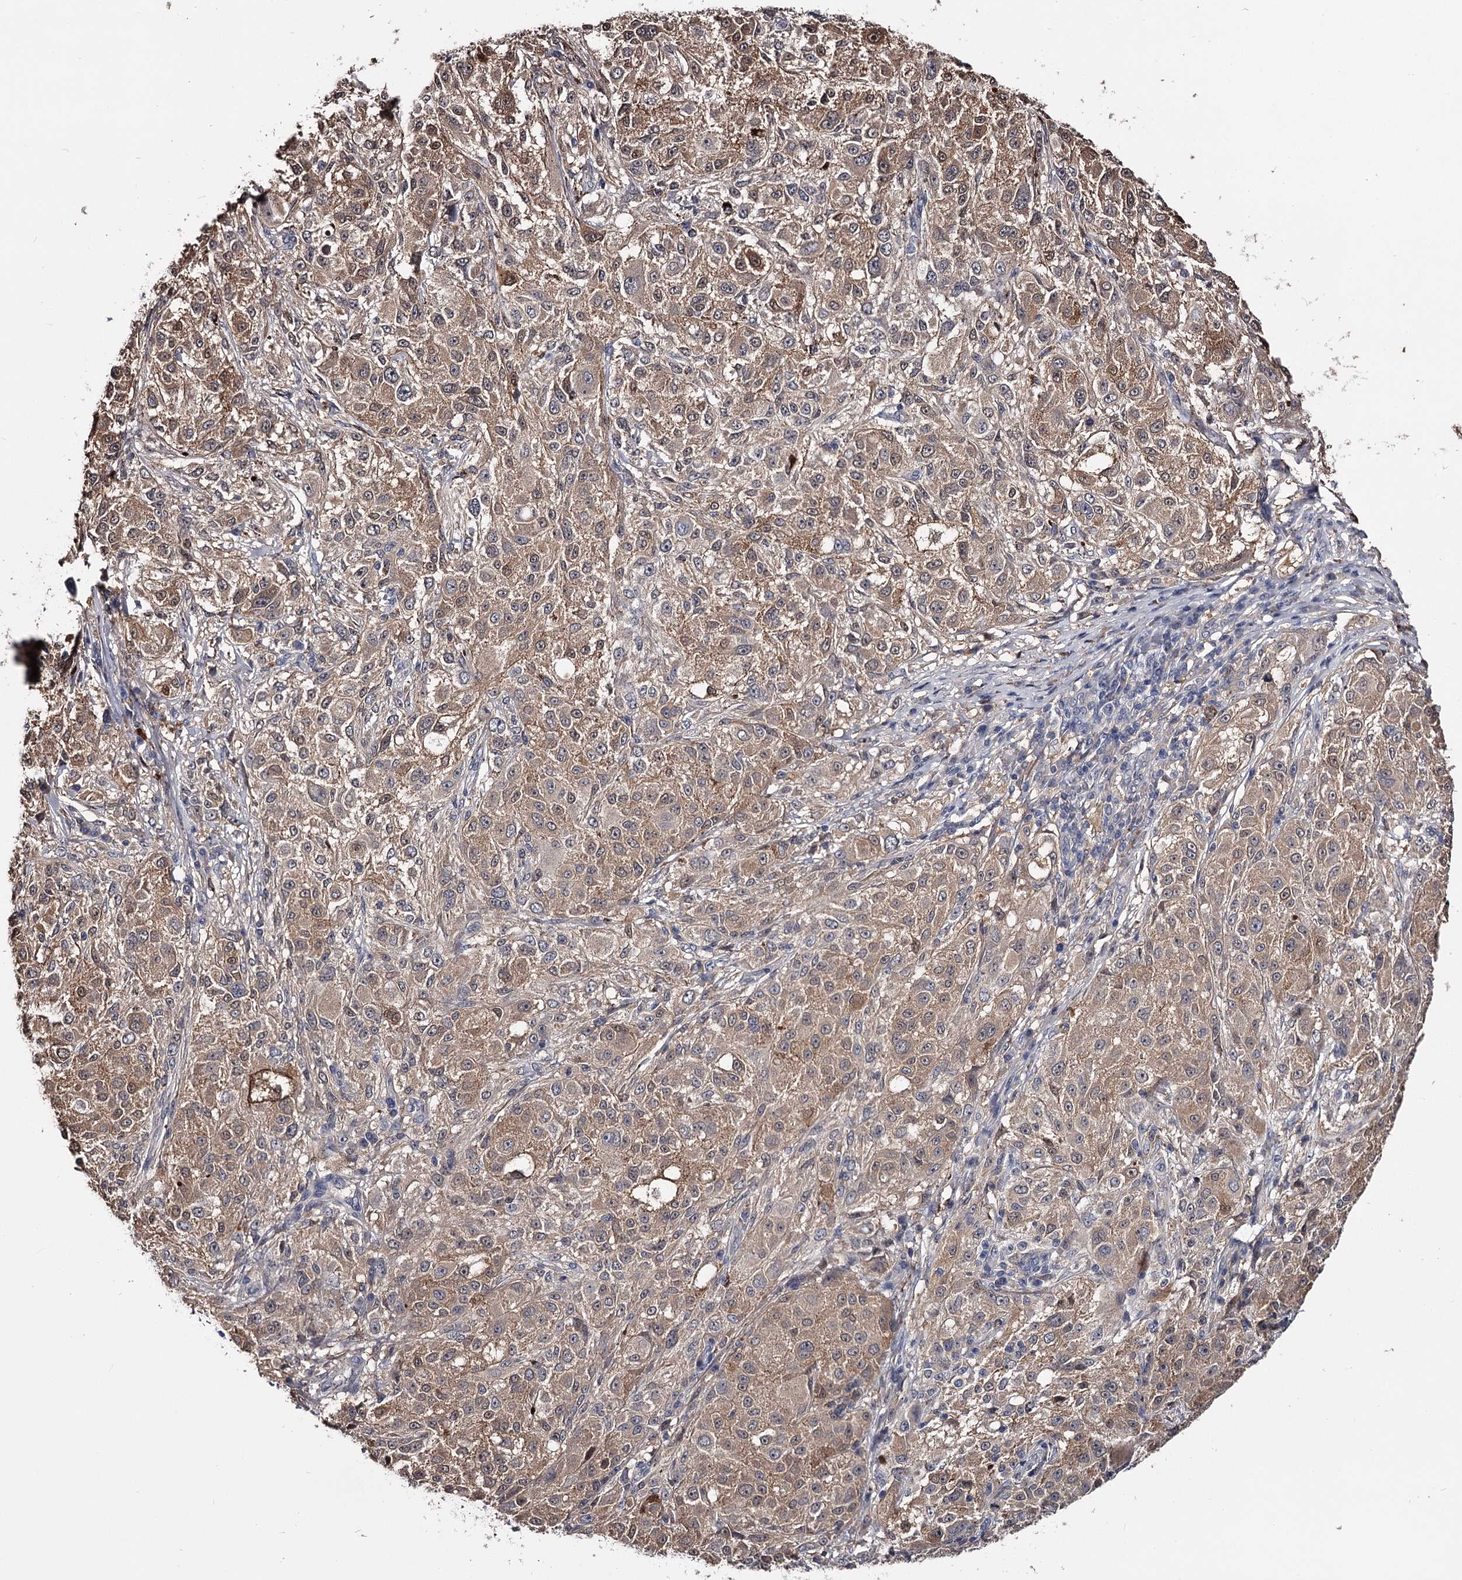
{"staining": {"intensity": "moderate", "quantity": ">75%", "location": "cytoplasmic/membranous,nuclear"}, "tissue": "melanoma", "cell_type": "Tumor cells", "image_type": "cancer", "snomed": [{"axis": "morphology", "description": "Necrosis, NOS"}, {"axis": "morphology", "description": "Malignant melanoma, NOS"}, {"axis": "topography", "description": "Skin"}], "caption": "The immunohistochemical stain shows moderate cytoplasmic/membranous and nuclear expression in tumor cells of malignant melanoma tissue. Using DAB (3,3'-diaminobenzidine) (brown) and hematoxylin (blue) stains, captured at high magnification using brightfield microscopy.", "gene": "GSTO1", "patient": {"sex": "female", "age": 87}}